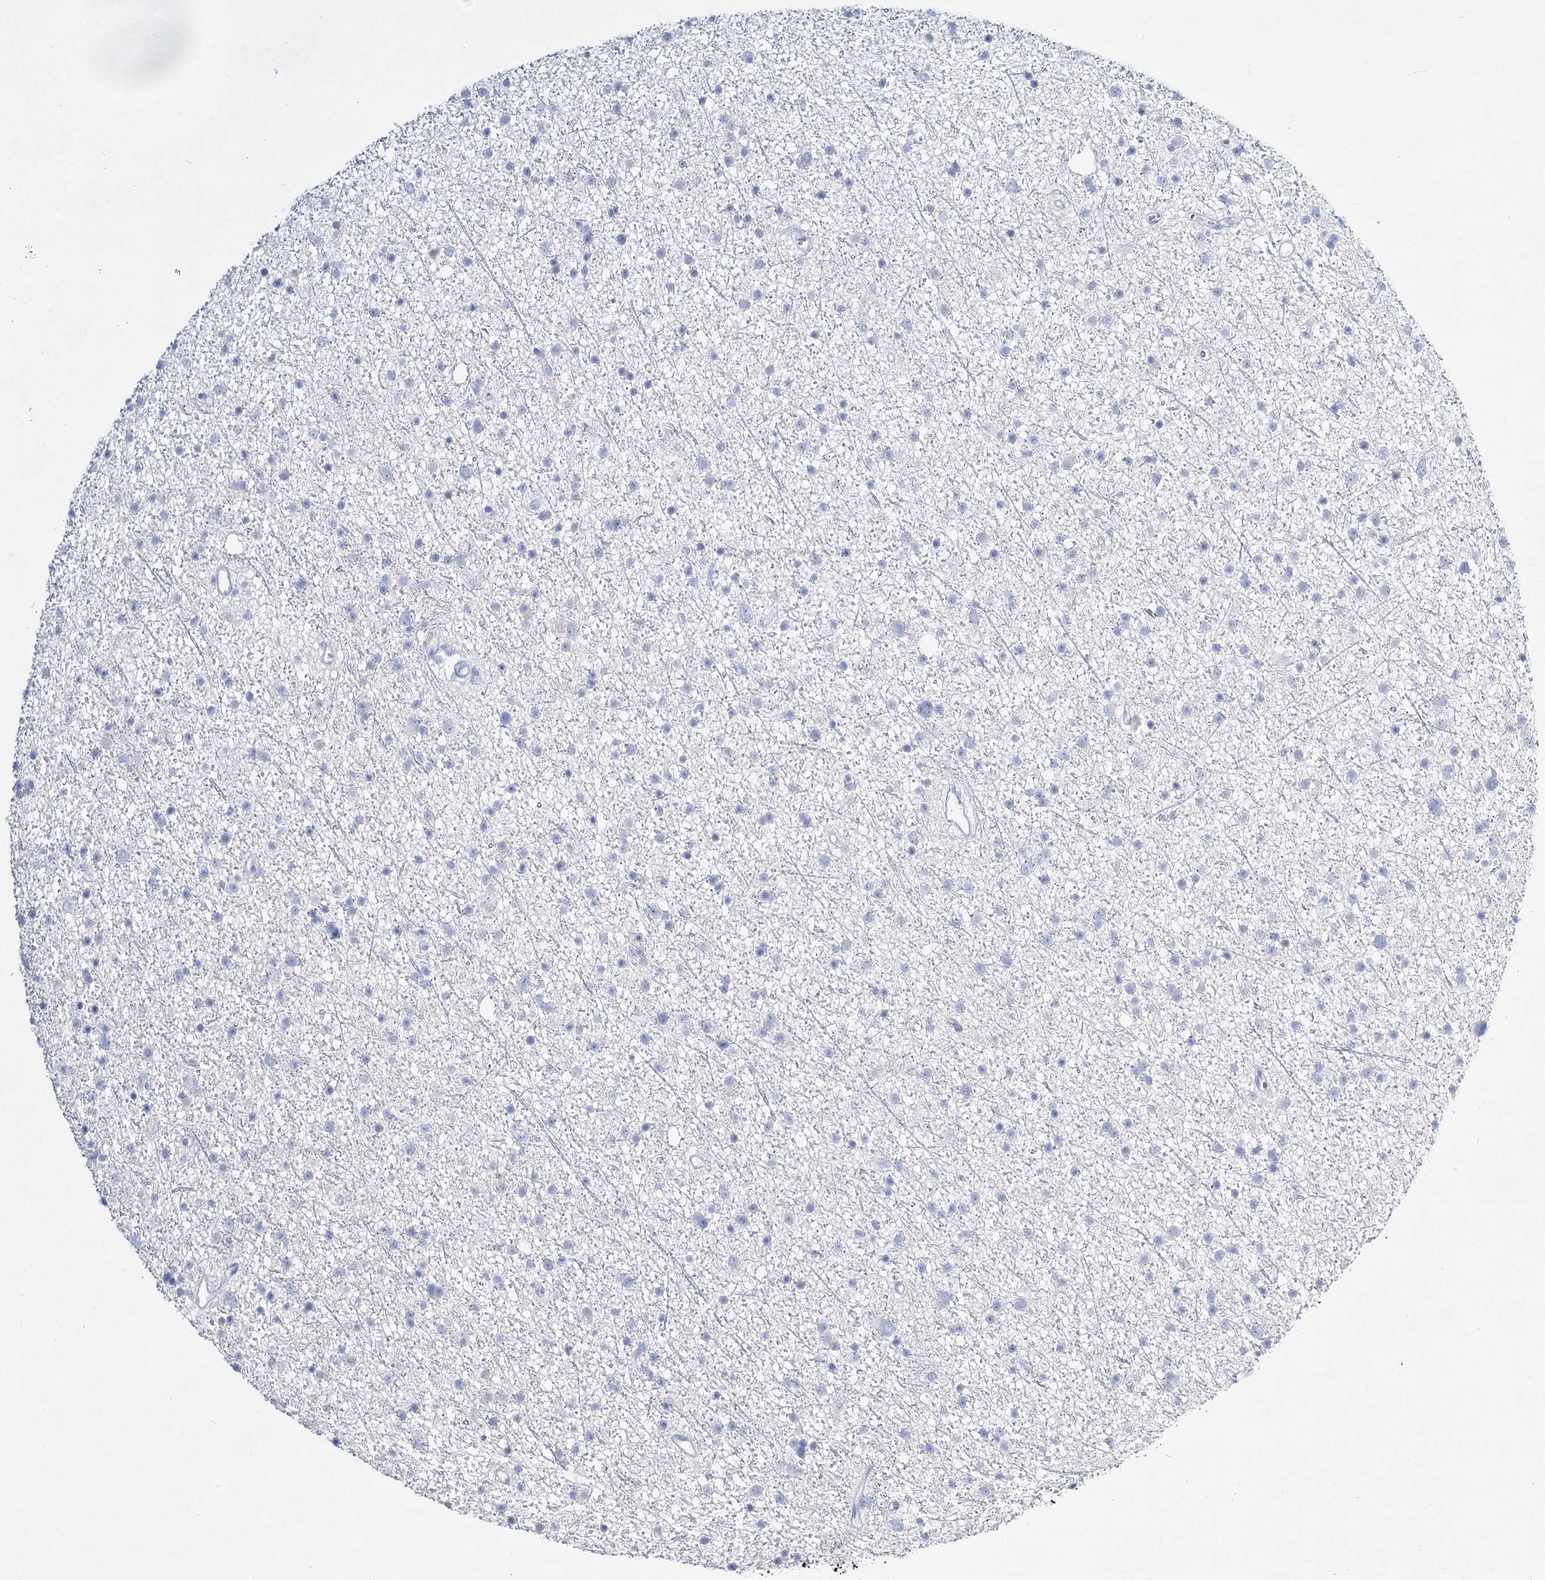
{"staining": {"intensity": "negative", "quantity": "none", "location": "none"}, "tissue": "glioma", "cell_type": "Tumor cells", "image_type": "cancer", "snomed": [{"axis": "morphology", "description": "Glioma, malignant, Low grade"}, {"axis": "topography", "description": "Cerebral cortex"}], "caption": "Protein analysis of low-grade glioma (malignant) reveals no significant positivity in tumor cells. (DAB (3,3'-diaminobenzidine) immunohistochemistry visualized using brightfield microscopy, high magnification).", "gene": "SLC17A2", "patient": {"sex": "female", "age": 39}}